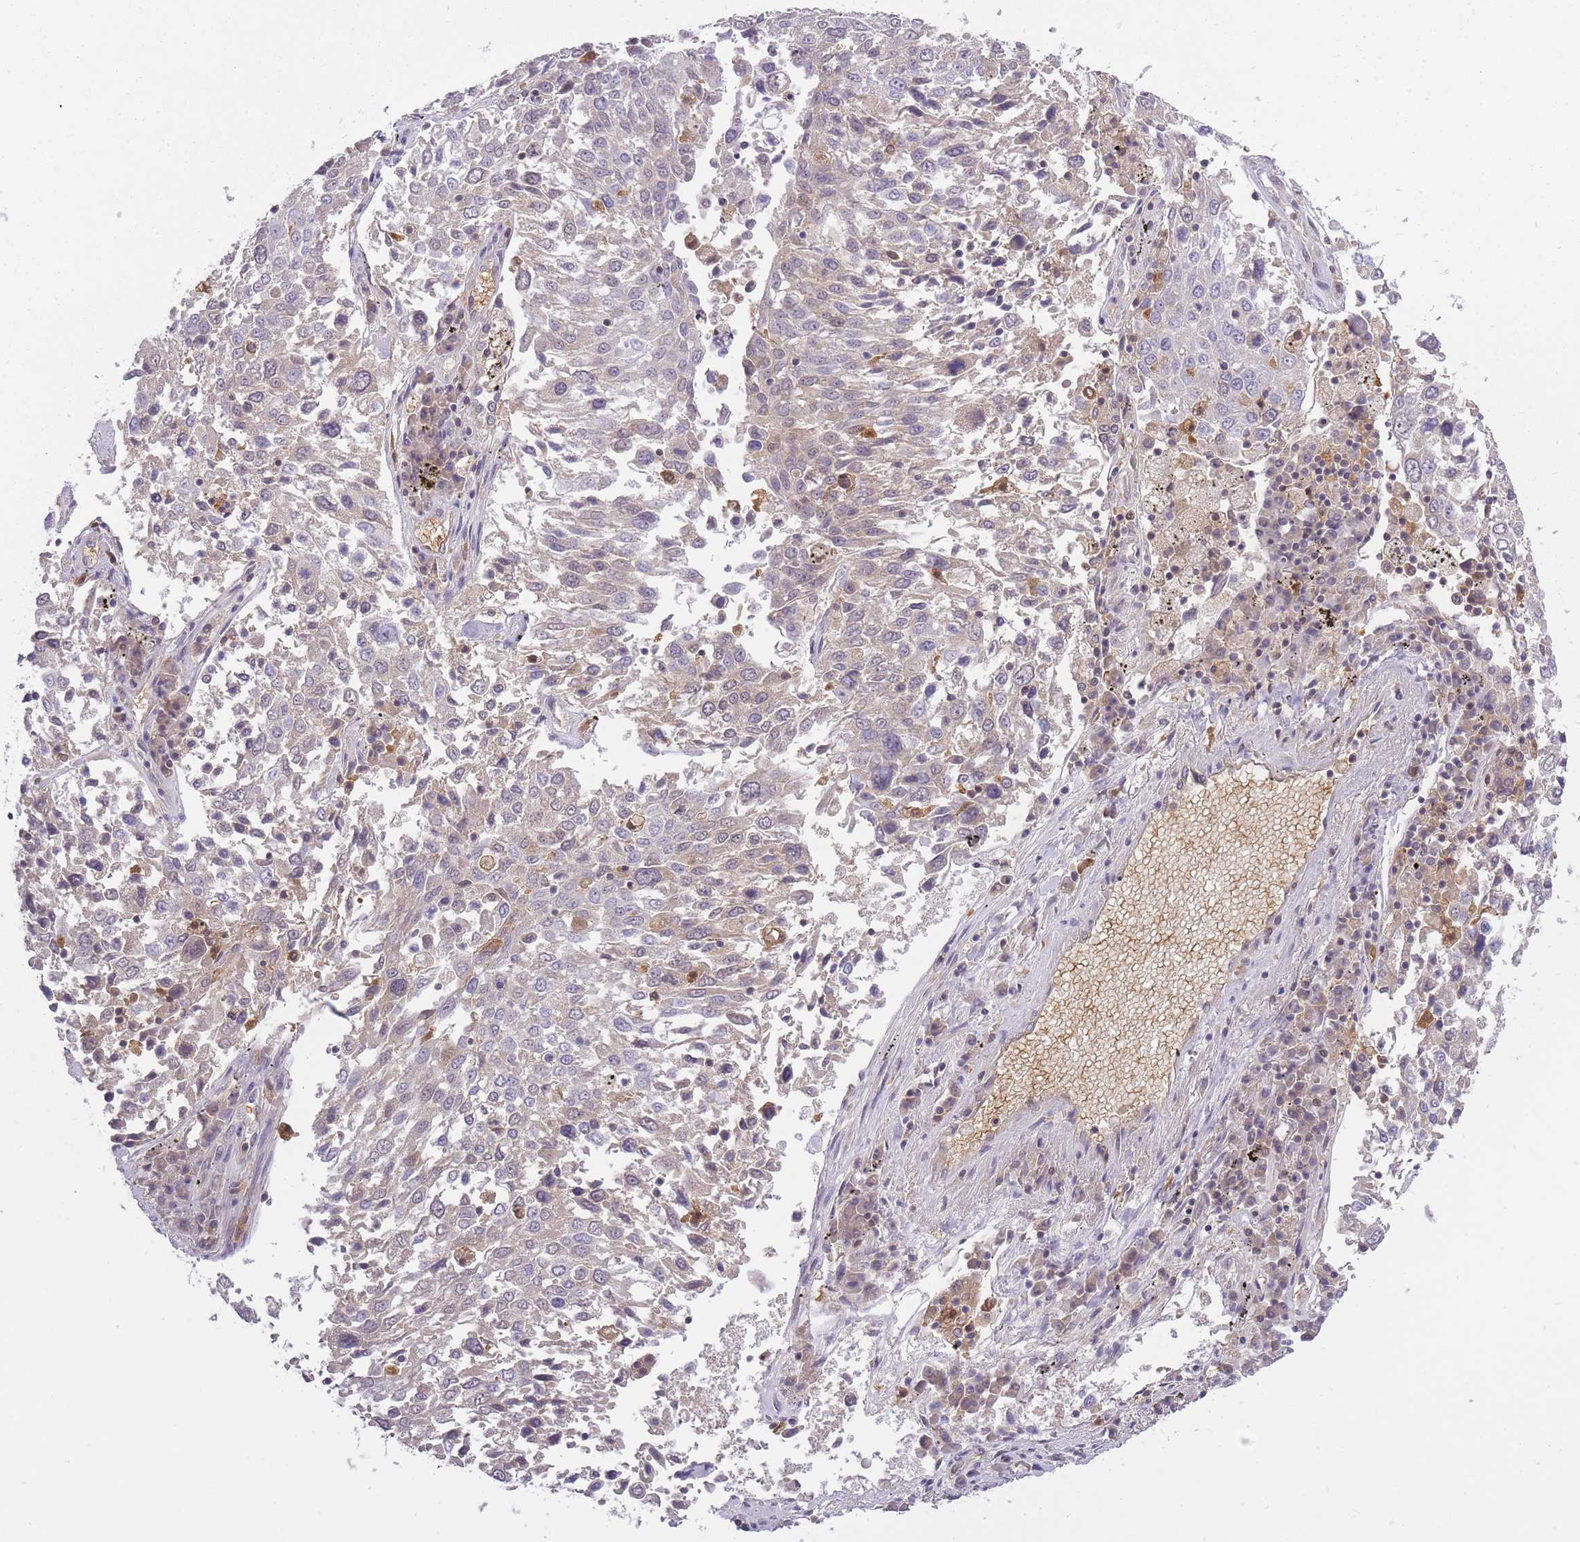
{"staining": {"intensity": "negative", "quantity": "none", "location": "none"}, "tissue": "lung cancer", "cell_type": "Tumor cells", "image_type": "cancer", "snomed": [{"axis": "morphology", "description": "Squamous cell carcinoma, NOS"}, {"axis": "topography", "description": "Lung"}], "caption": "Immunohistochemistry (IHC) of lung cancer reveals no staining in tumor cells.", "gene": "CXorf38", "patient": {"sex": "male", "age": 65}}